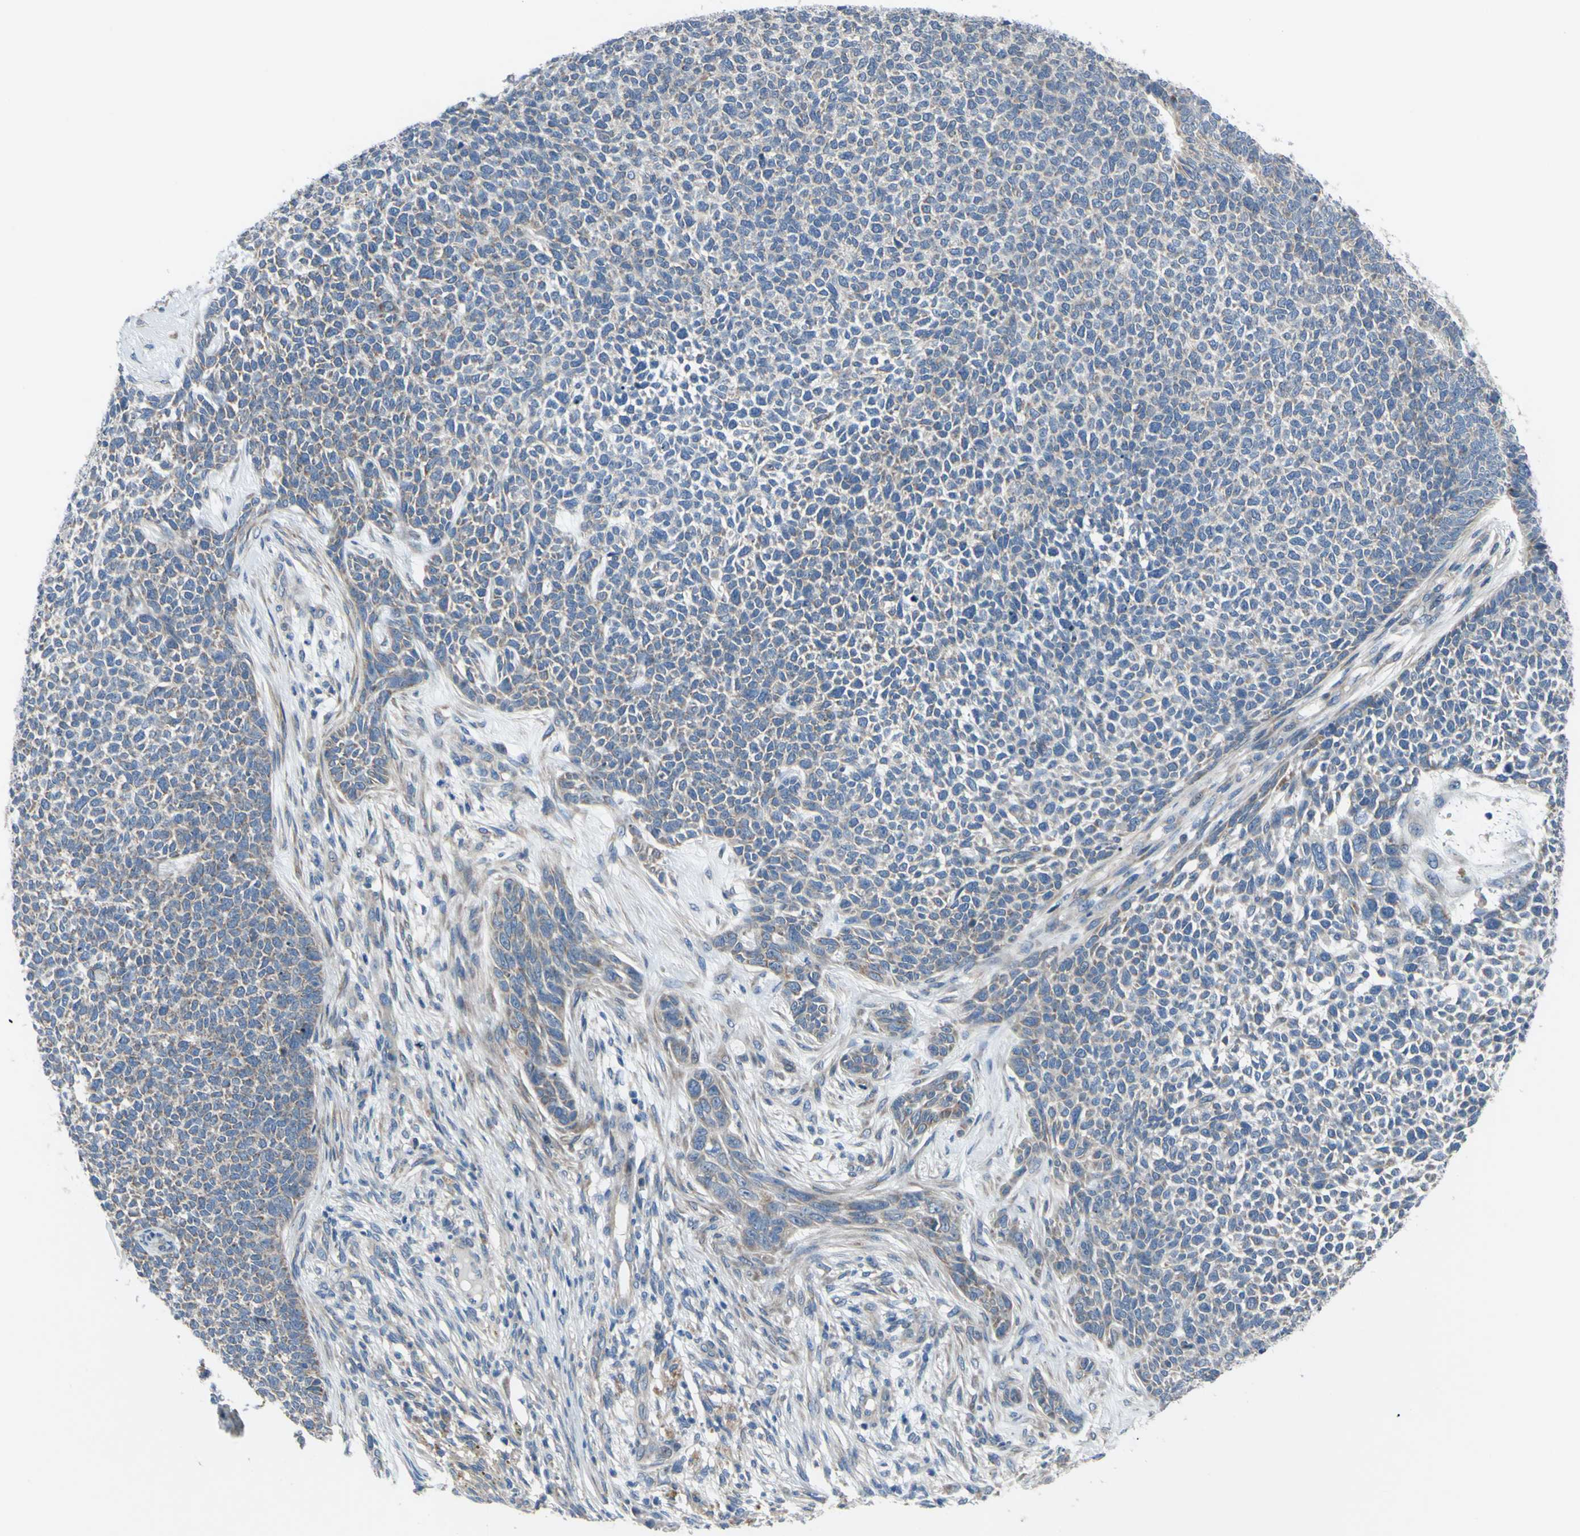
{"staining": {"intensity": "weak", "quantity": ">75%", "location": "cytoplasmic/membranous"}, "tissue": "skin cancer", "cell_type": "Tumor cells", "image_type": "cancer", "snomed": [{"axis": "morphology", "description": "Basal cell carcinoma"}, {"axis": "topography", "description": "Skin"}], "caption": "Brown immunohistochemical staining in skin cancer (basal cell carcinoma) reveals weak cytoplasmic/membranous expression in approximately >75% of tumor cells.", "gene": "GRAMD2B", "patient": {"sex": "female", "age": 84}}